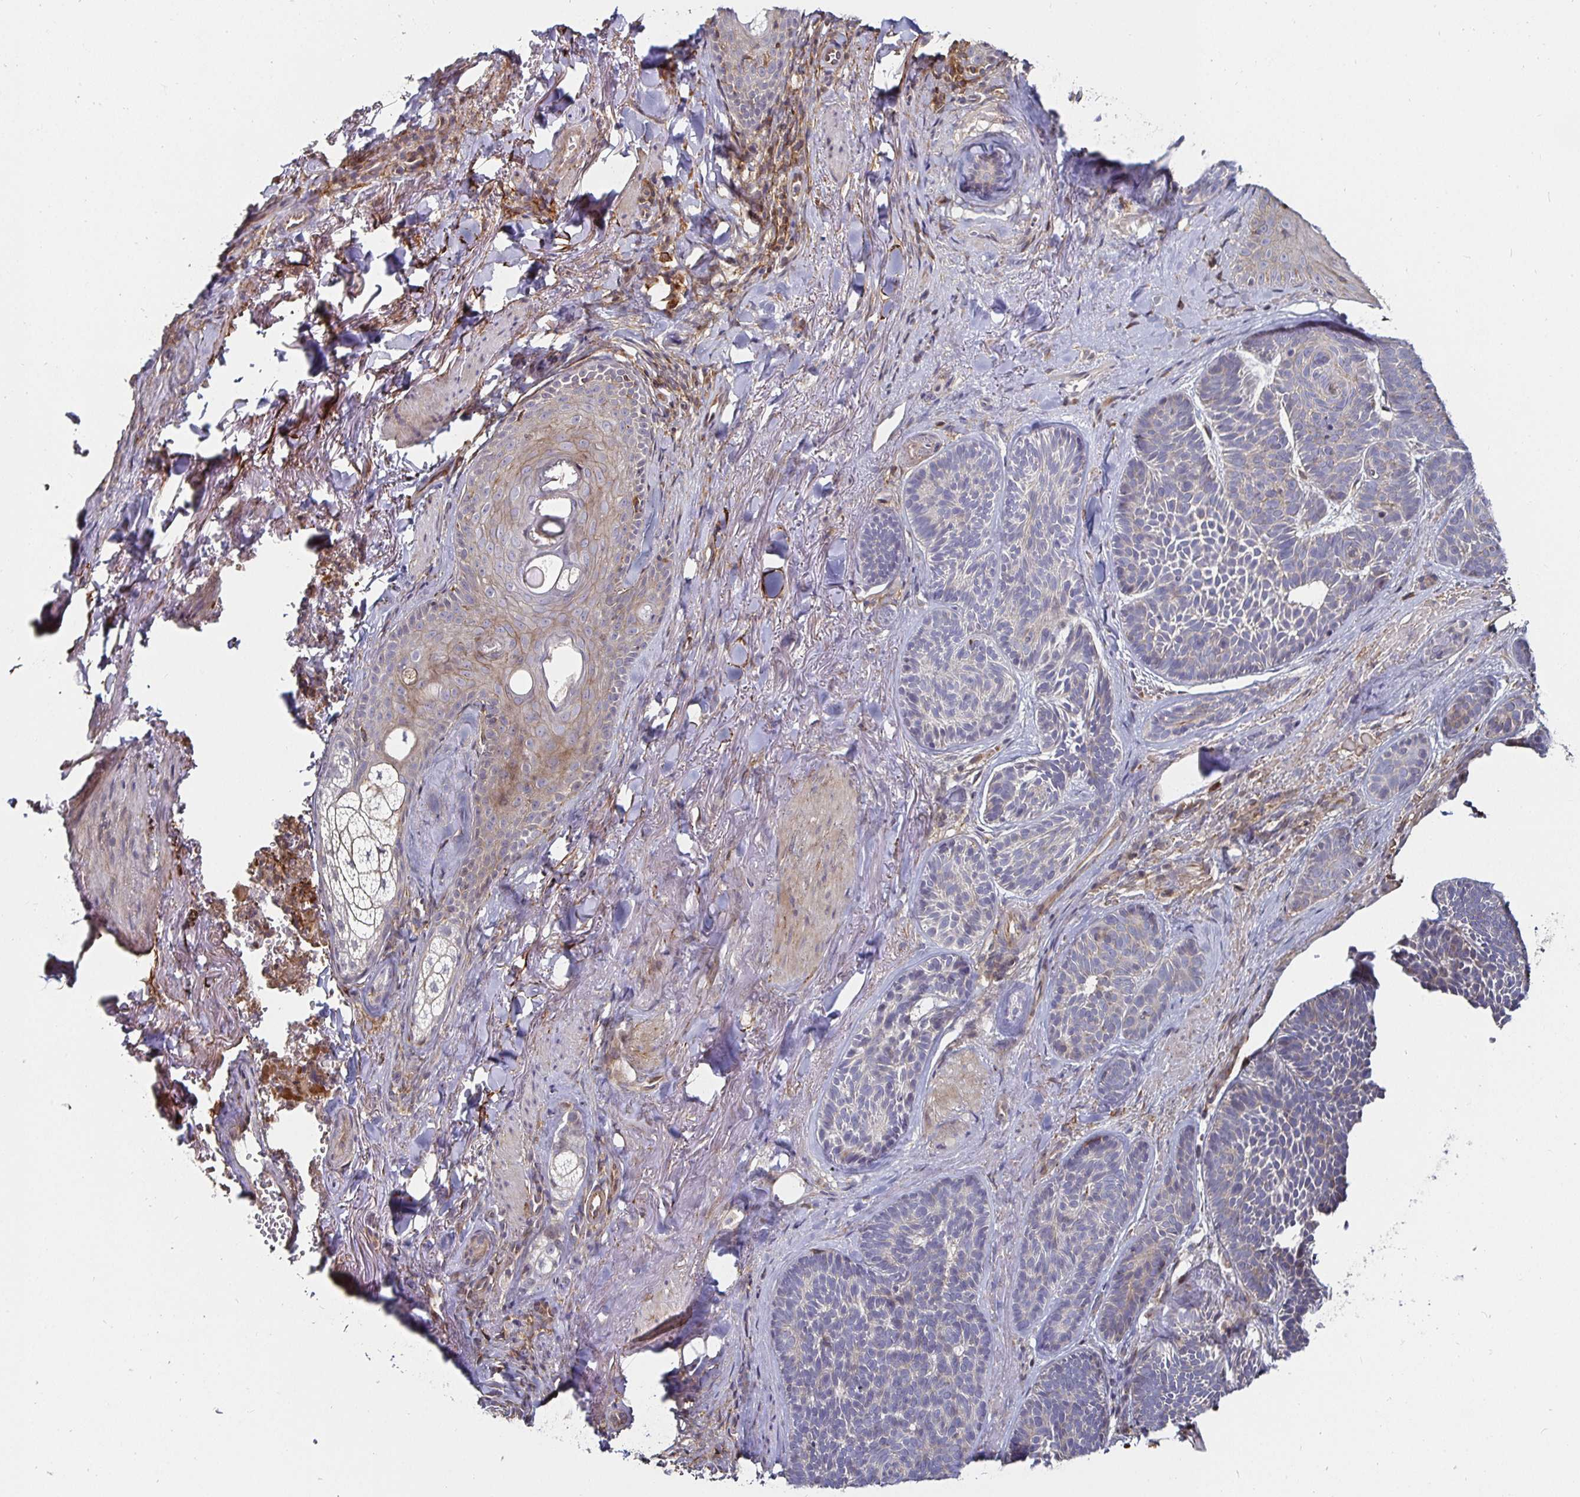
{"staining": {"intensity": "negative", "quantity": "none", "location": "none"}, "tissue": "skin cancer", "cell_type": "Tumor cells", "image_type": "cancer", "snomed": [{"axis": "morphology", "description": "Basal cell carcinoma"}, {"axis": "topography", "description": "Skin"}], "caption": "A histopathology image of human basal cell carcinoma (skin) is negative for staining in tumor cells. Brightfield microscopy of IHC stained with DAB (brown) and hematoxylin (blue), captured at high magnification.", "gene": "GJA4", "patient": {"sex": "male", "age": 81}}